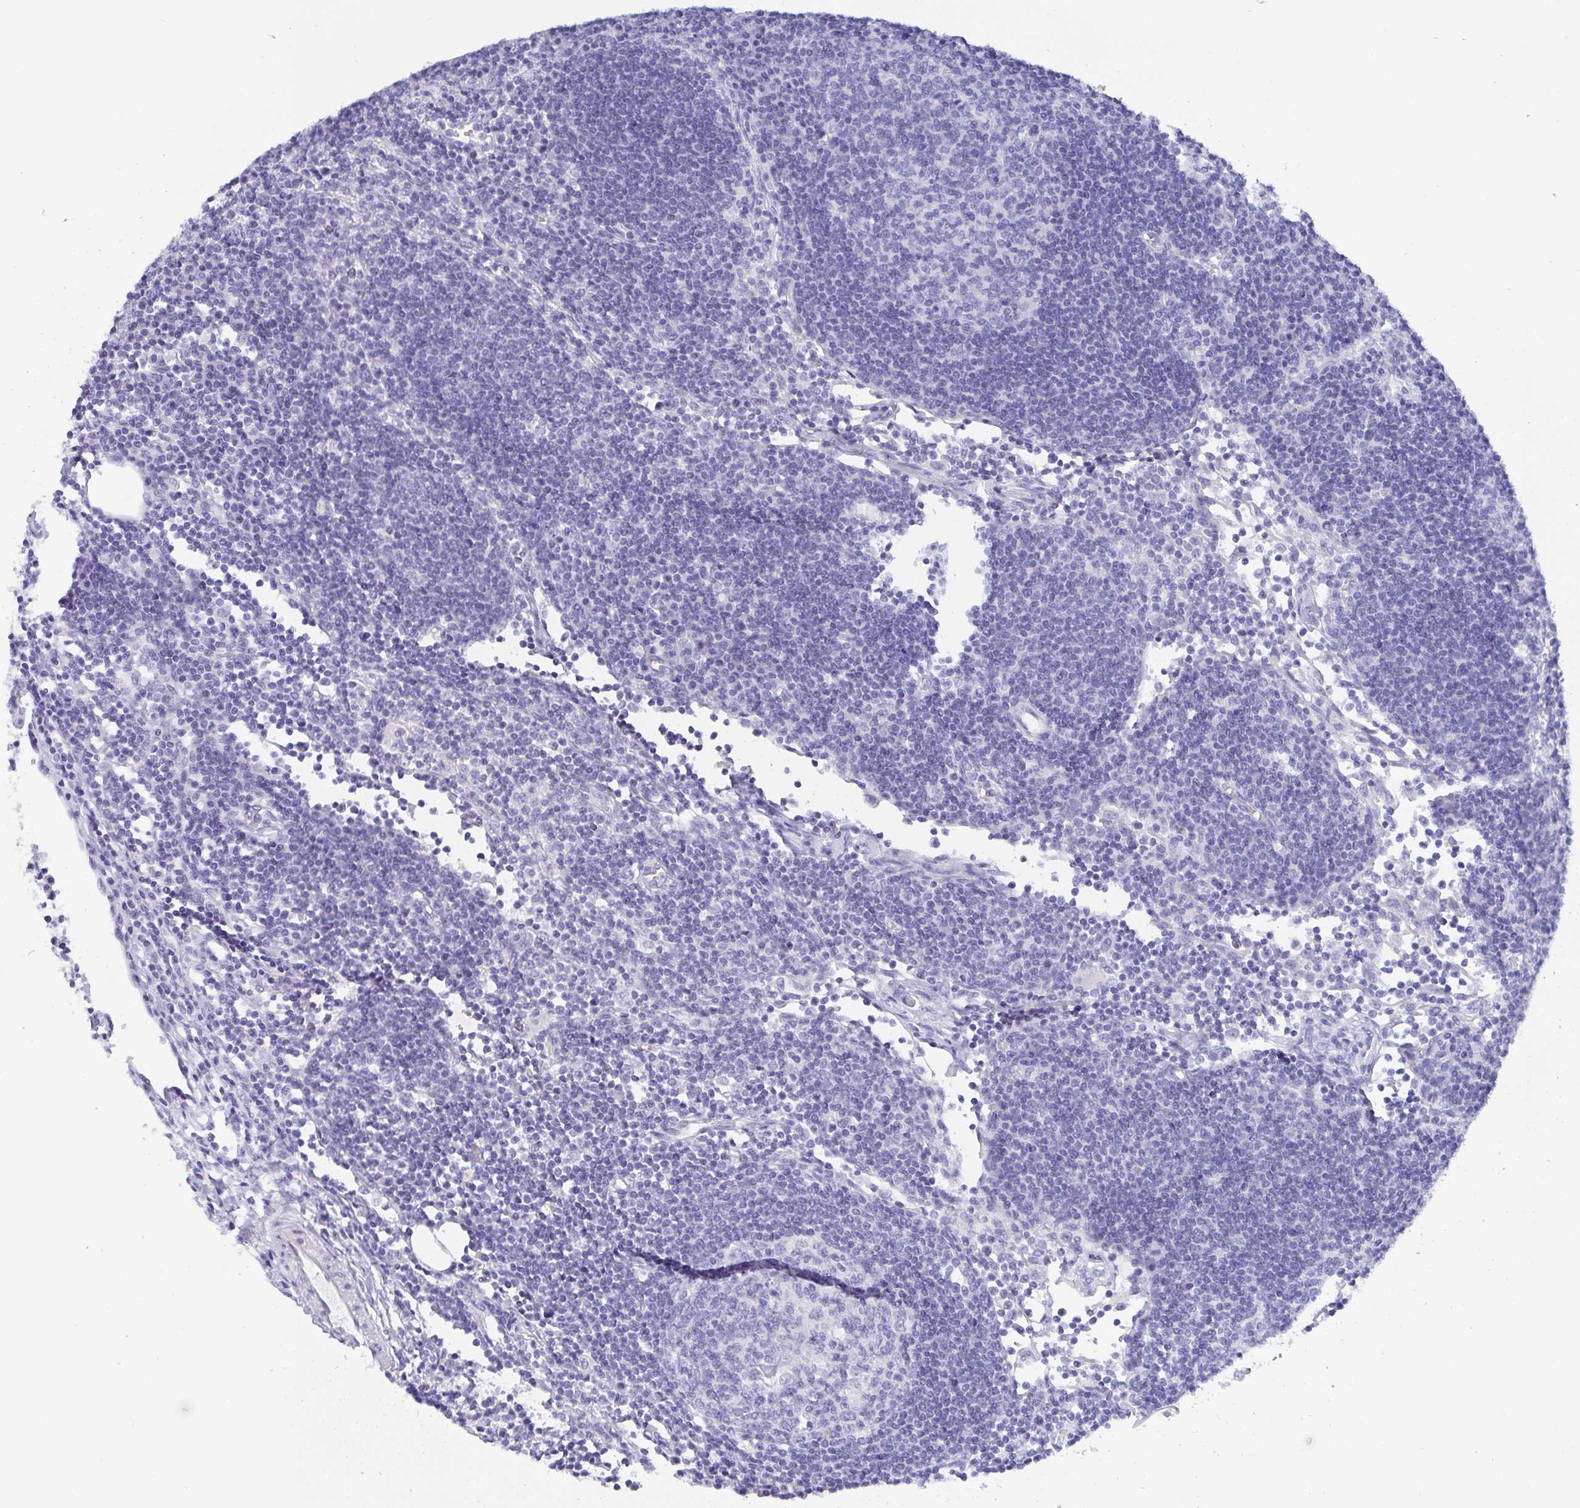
{"staining": {"intensity": "negative", "quantity": "none", "location": "none"}, "tissue": "lymph node", "cell_type": "Germinal center cells", "image_type": "normal", "snomed": [{"axis": "morphology", "description": "Normal tissue, NOS"}, {"axis": "topography", "description": "Lymph node"}], "caption": "DAB (3,3'-diaminobenzidine) immunohistochemical staining of unremarkable lymph node exhibits no significant staining in germinal center cells. Nuclei are stained in blue.", "gene": "SCGN", "patient": {"sex": "male", "age": 67}}